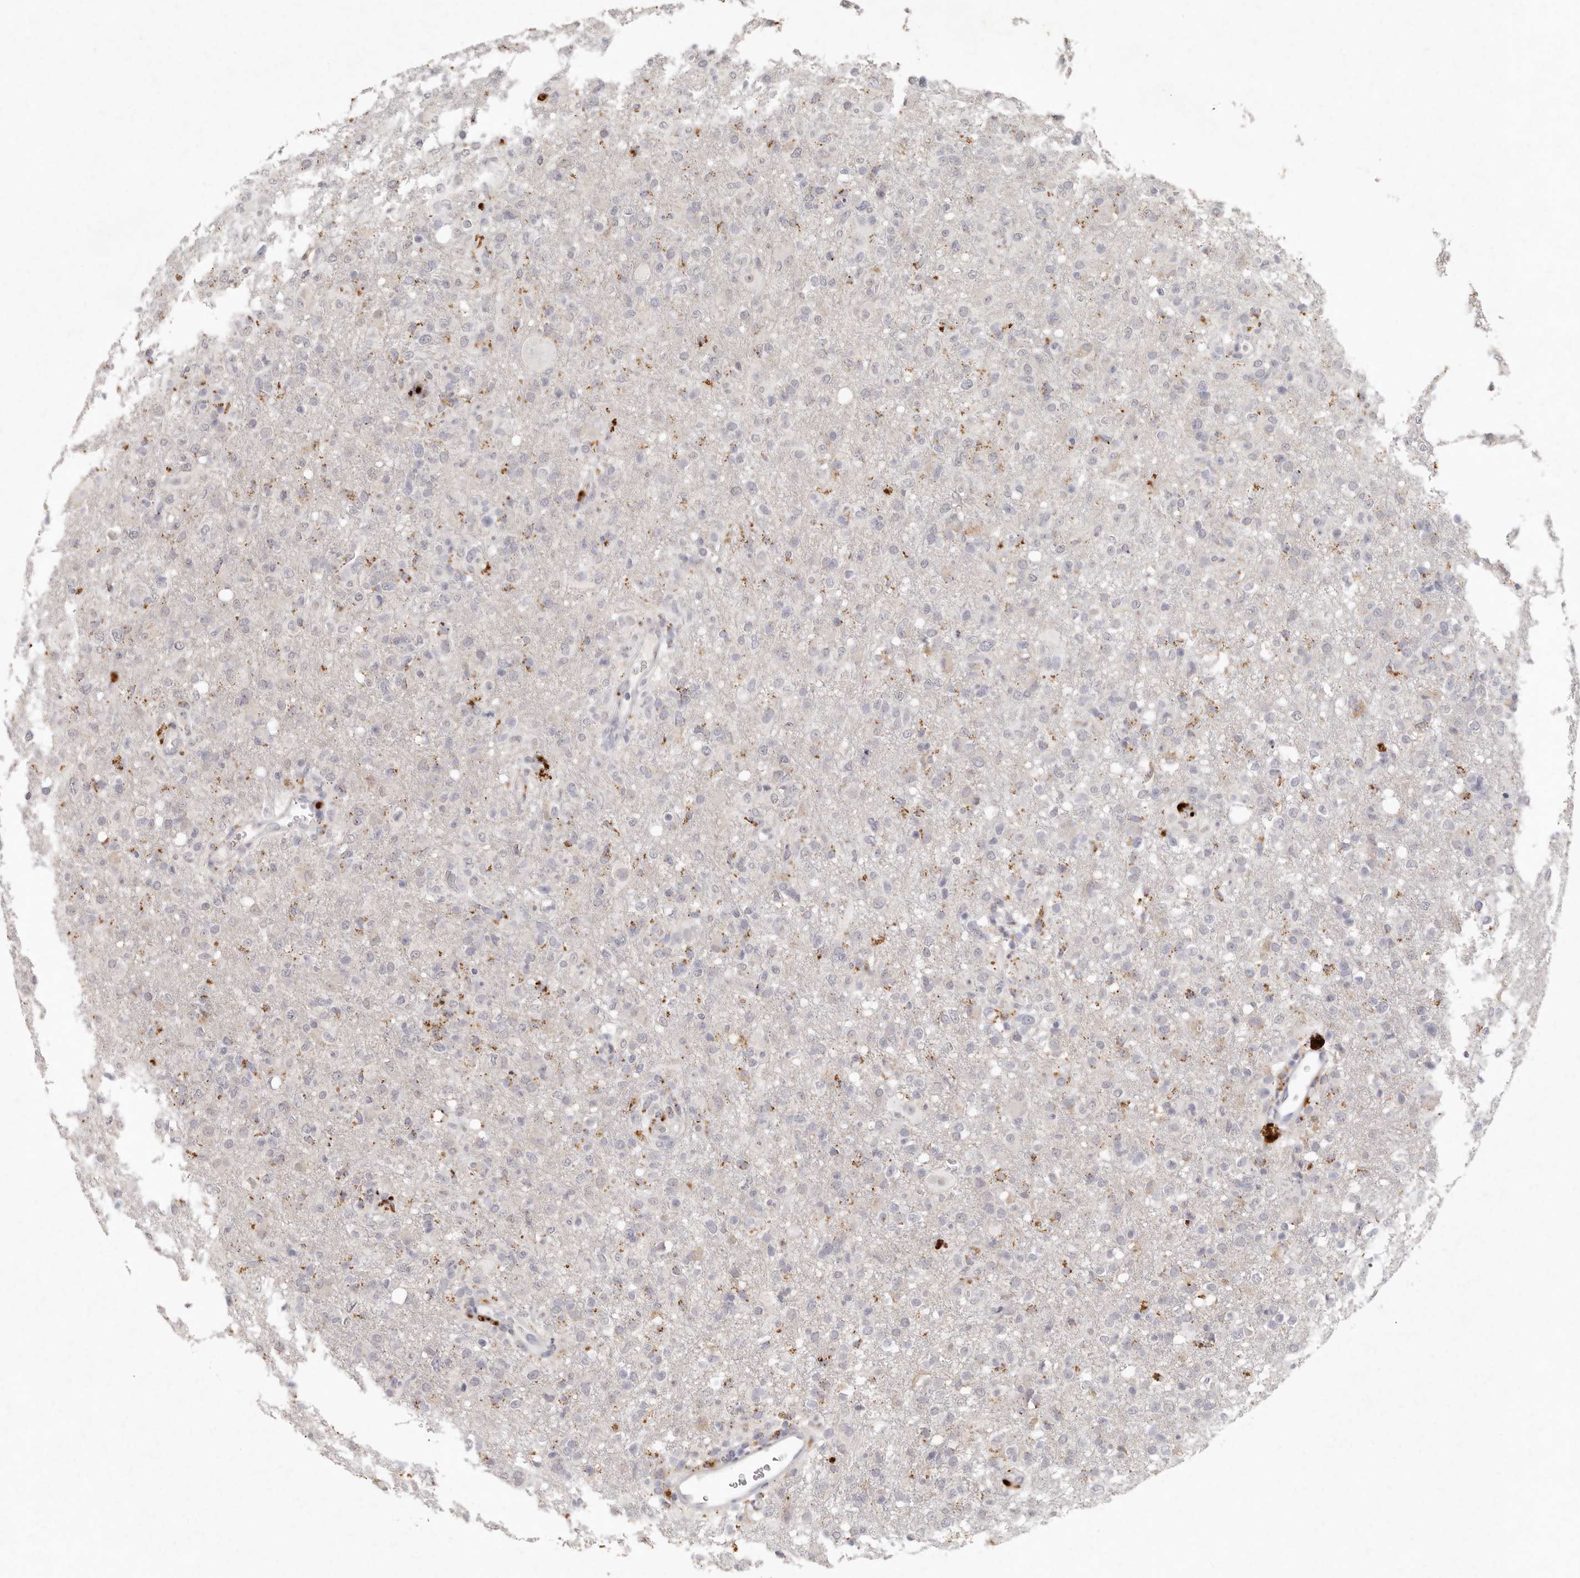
{"staining": {"intensity": "negative", "quantity": "none", "location": "none"}, "tissue": "glioma", "cell_type": "Tumor cells", "image_type": "cancer", "snomed": [{"axis": "morphology", "description": "Glioma, malignant, High grade"}, {"axis": "topography", "description": "Brain"}], "caption": "Protein analysis of glioma displays no significant expression in tumor cells.", "gene": "FAM185A", "patient": {"sex": "female", "age": 57}}